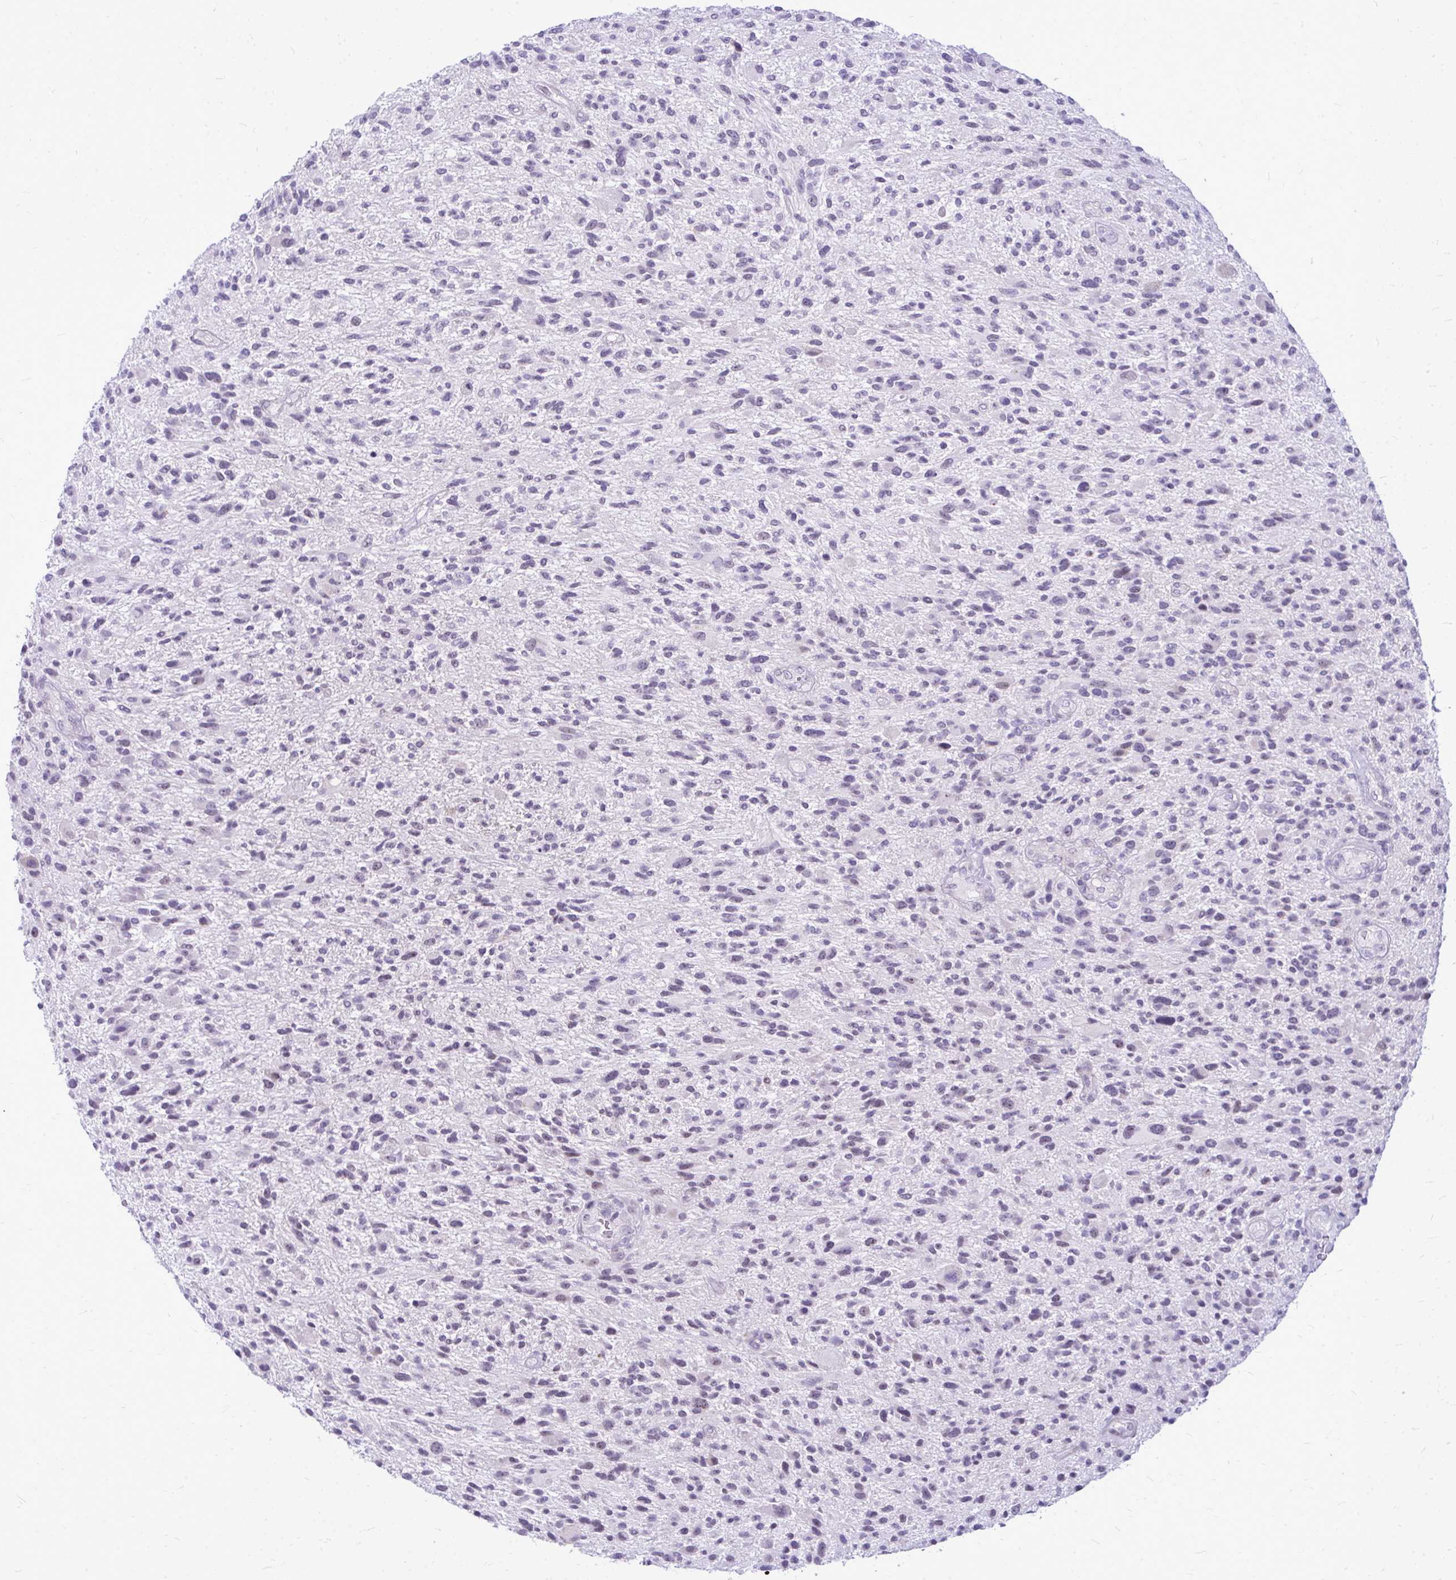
{"staining": {"intensity": "negative", "quantity": "none", "location": "none"}, "tissue": "glioma", "cell_type": "Tumor cells", "image_type": "cancer", "snomed": [{"axis": "morphology", "description": "Glioma, malignant, High grade"}, {"axis": "topography", "description": "Brain"}], "caption": "An immunohistochemistry (IHC) histopathology image of malignant glioma (high-grade) is shown. There is no staining in tumor cells of malignant glioma (high-grade).", "gene": "ZSCAN25", "patient": {"sex": "male", "age": 47}}